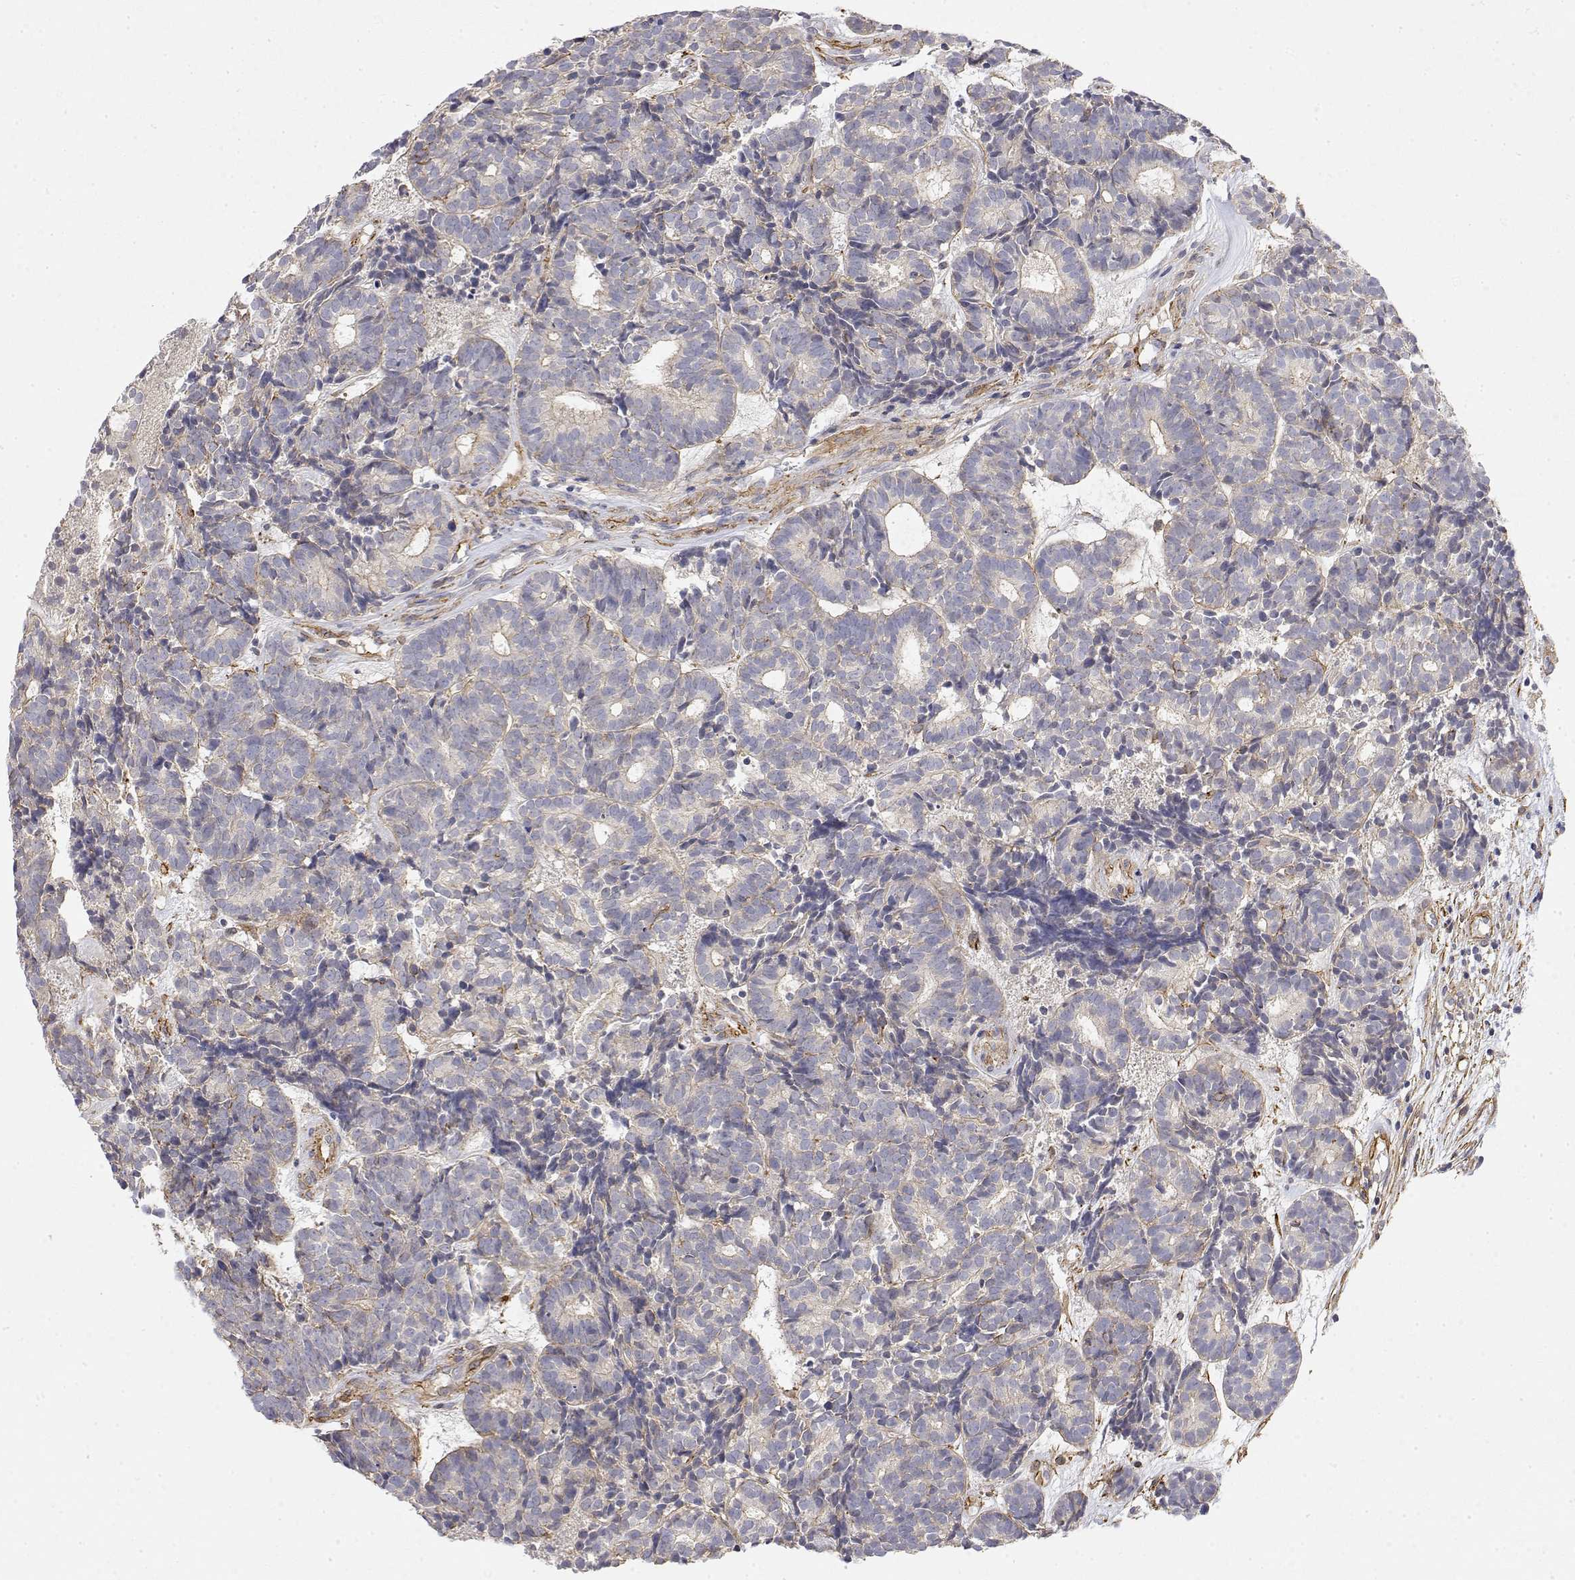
{"staining": {"intensity": "negative", "quantity": "none", "location": "none"}, "tissue": "head and neck cancer", "cell_type": "Tumor cells", "image_type": "cancer", "snomed": [{"axis": "morphology", "description": "Adenocarcinoma, NOS"}, {"axis": "topography", "description": "Head-Neck"}], "caption": "IHC of head and neck adenocarcinoma reveals no positivity in tumor cells. (Stains: DAB immunohistochemistry (IHC) with hematoxylin counter stain, Microscopy: brightfield microscopy at high magnification).", "gene": "SOWAHD", "patient": {"sex": "female", "age": 81}}